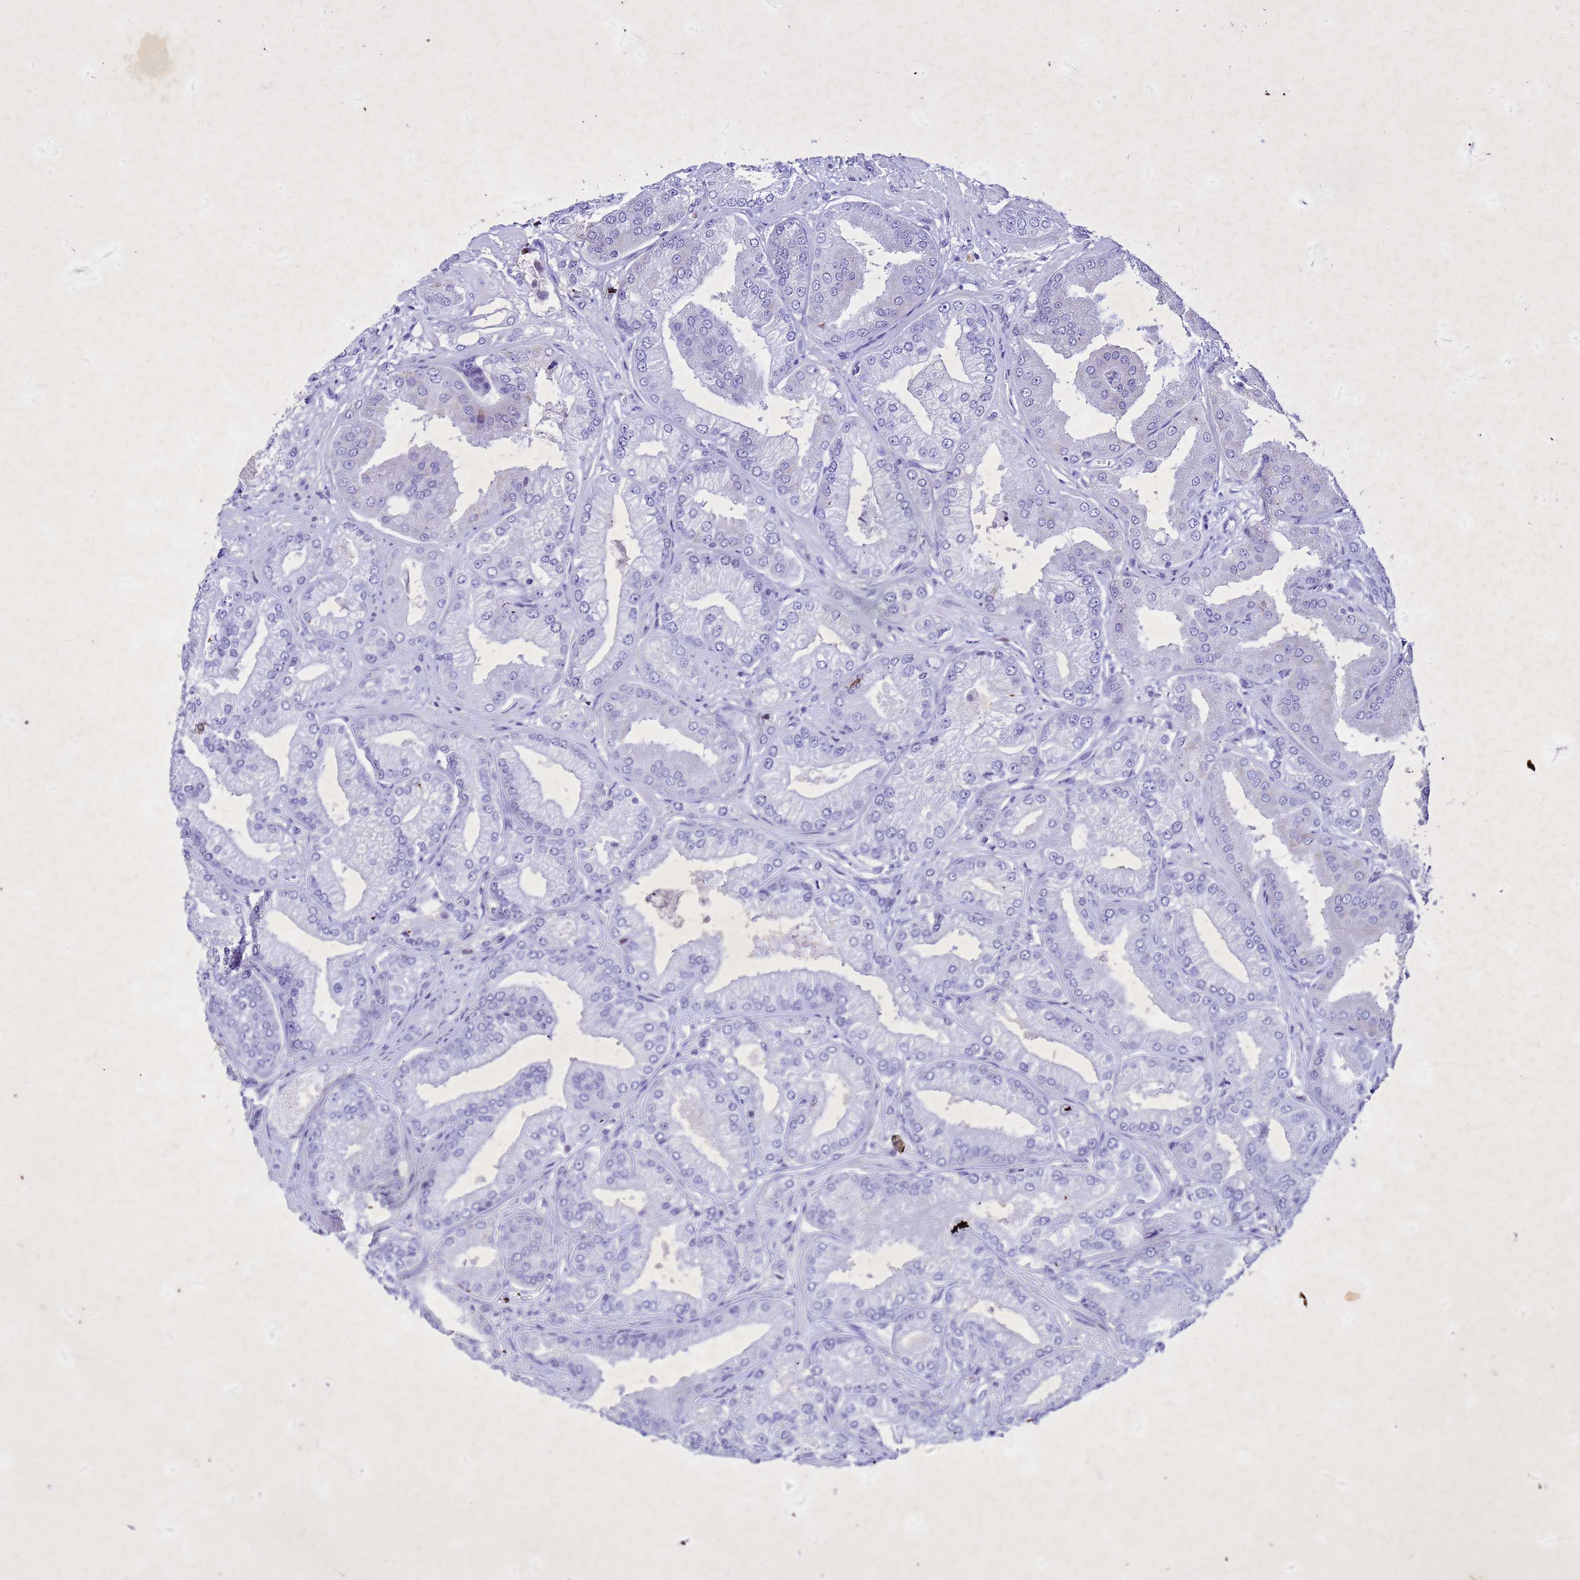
{"staining": {"intensity": "negative", "quantity": "none", "location": "none"}, "tissue": "prostate cancer", "cell_type": "Tumor cells", "image_type": "cancer", "snomed": [{"axis": "morphology", "description": "Adenocarcinoma, Low grade"}, {"axis": "topography", "description": "Prostate"}], "caption": "The immunohistochemistry photomicrograph has no significant positivity in tumor cells of prostate cancer (low-grade adenocarcinoma) tissue. (DAB immunohistochemistry visualized using brightfield microscopy, high magnification).", "gene": "COPS9", "patient": {"sex": "male", "age": 55}}